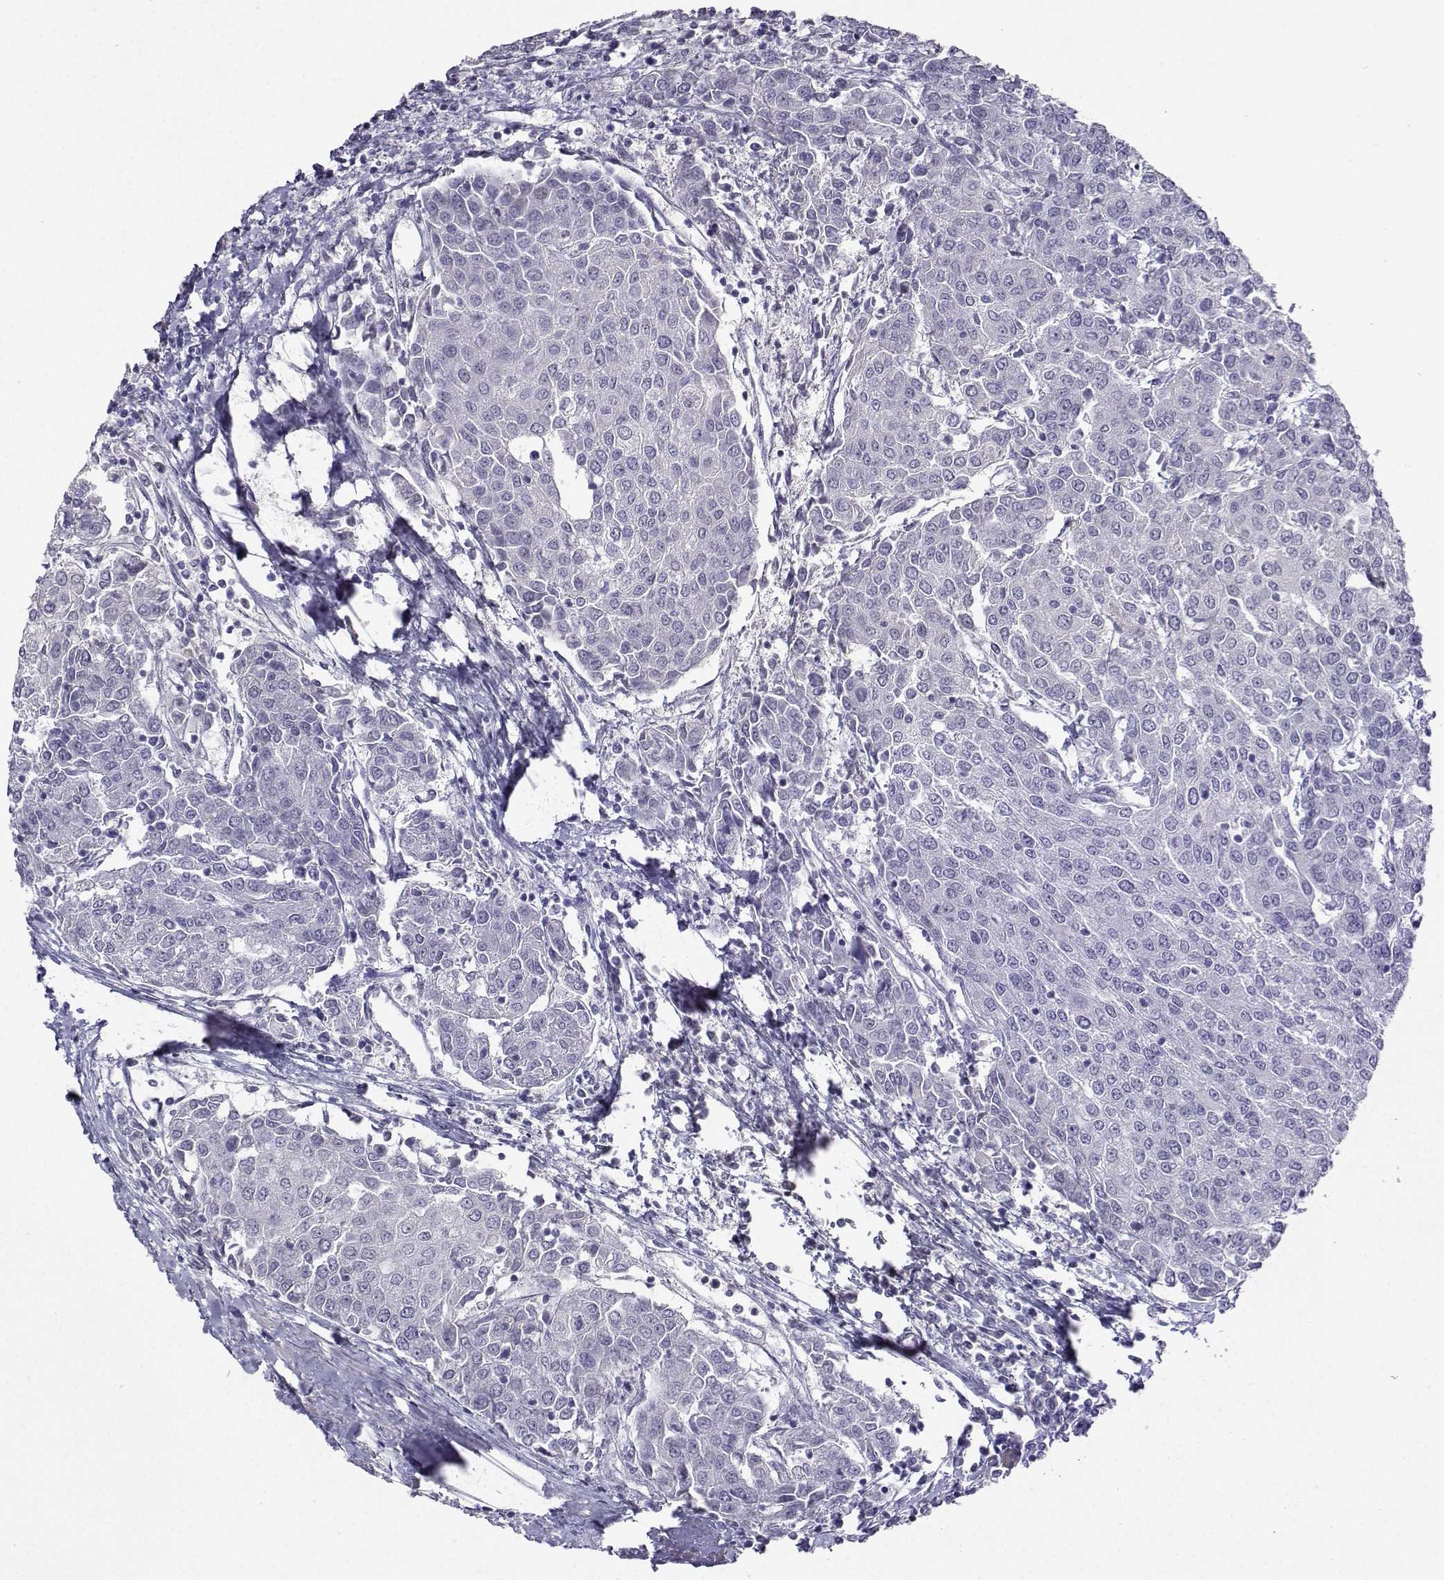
{"staining": {"intensity": "negative", "quantity": "none", "location": "none"}, "tissue": "urothelial cancer", "cell_type": "Tumor cells", "image_type": "cancer", "snomed": [{"axis": "morphology", "description": "Urothelial carcinoma, High grade"}, {"axis": "topography", "description": "Urinary bladder"}], "caption": "Immunohistochemical staining of high-grade urothelial carcinoma reveals no significant expression in tumor cells. (DAB immunohistochemistry (IHC), high magnification).", "gene": "CARTPT", "patient": {"sex": "female", "age": 85}}